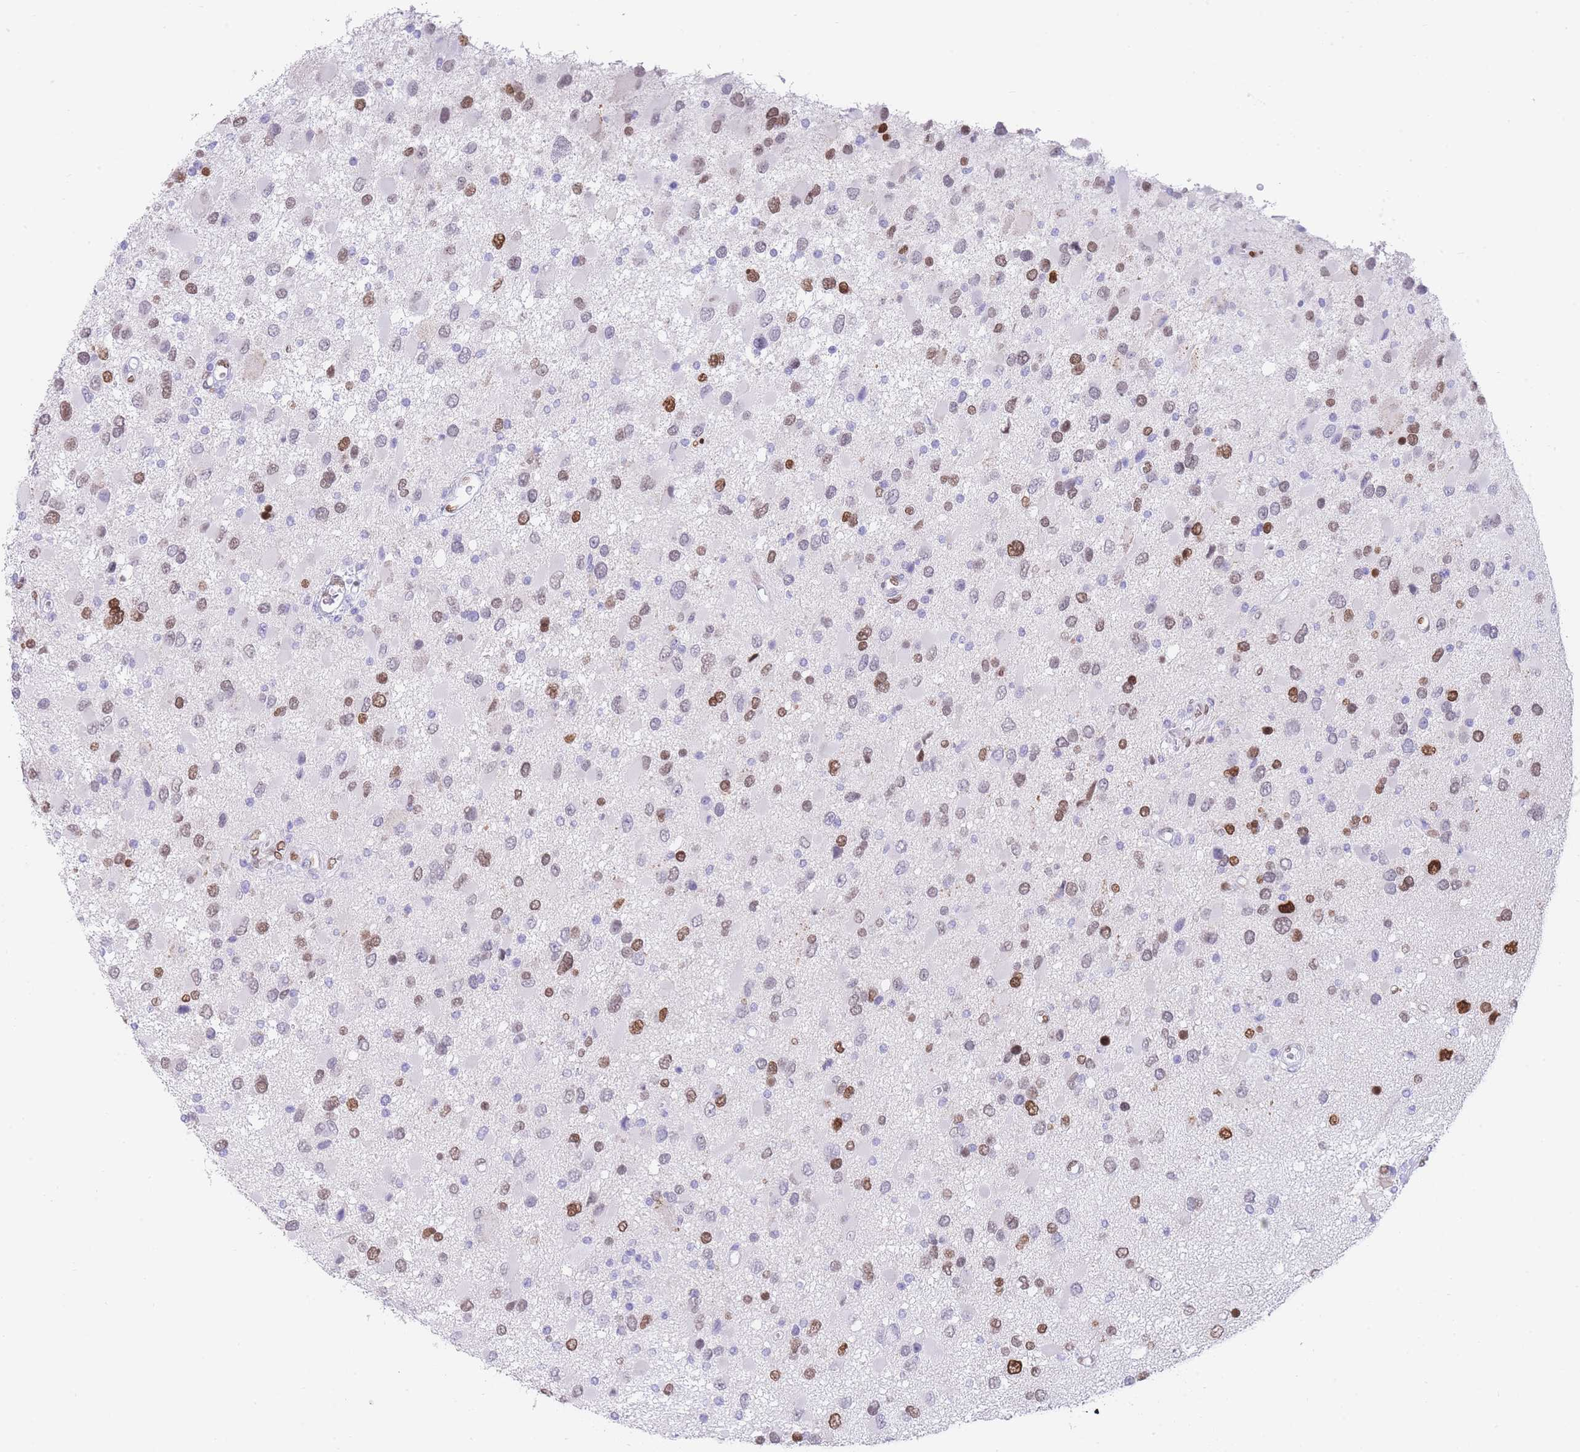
{"staining": {"intensity": "moderate", "quantity": "<25%", "location": "nuclear"}, "tissue": "glioma", "cell_type": "Tumor cells", "image_type": "cancer", "snomed": [{"axis": "morphology", "description": "Glioma, malignant, High grade"}, {"axis": "topography", "description": "Brain"}], "caption": "Malignant glioma (high-grade) tissue exhibits moderate nuclear expression in about <25% of tumor cells, visualized by immunohistochemistry. (DAB = brown stain, brightfield microscopy at high magnification).", "gene": "PSMB5", "patient": {"sex": "male", "age": 53}}